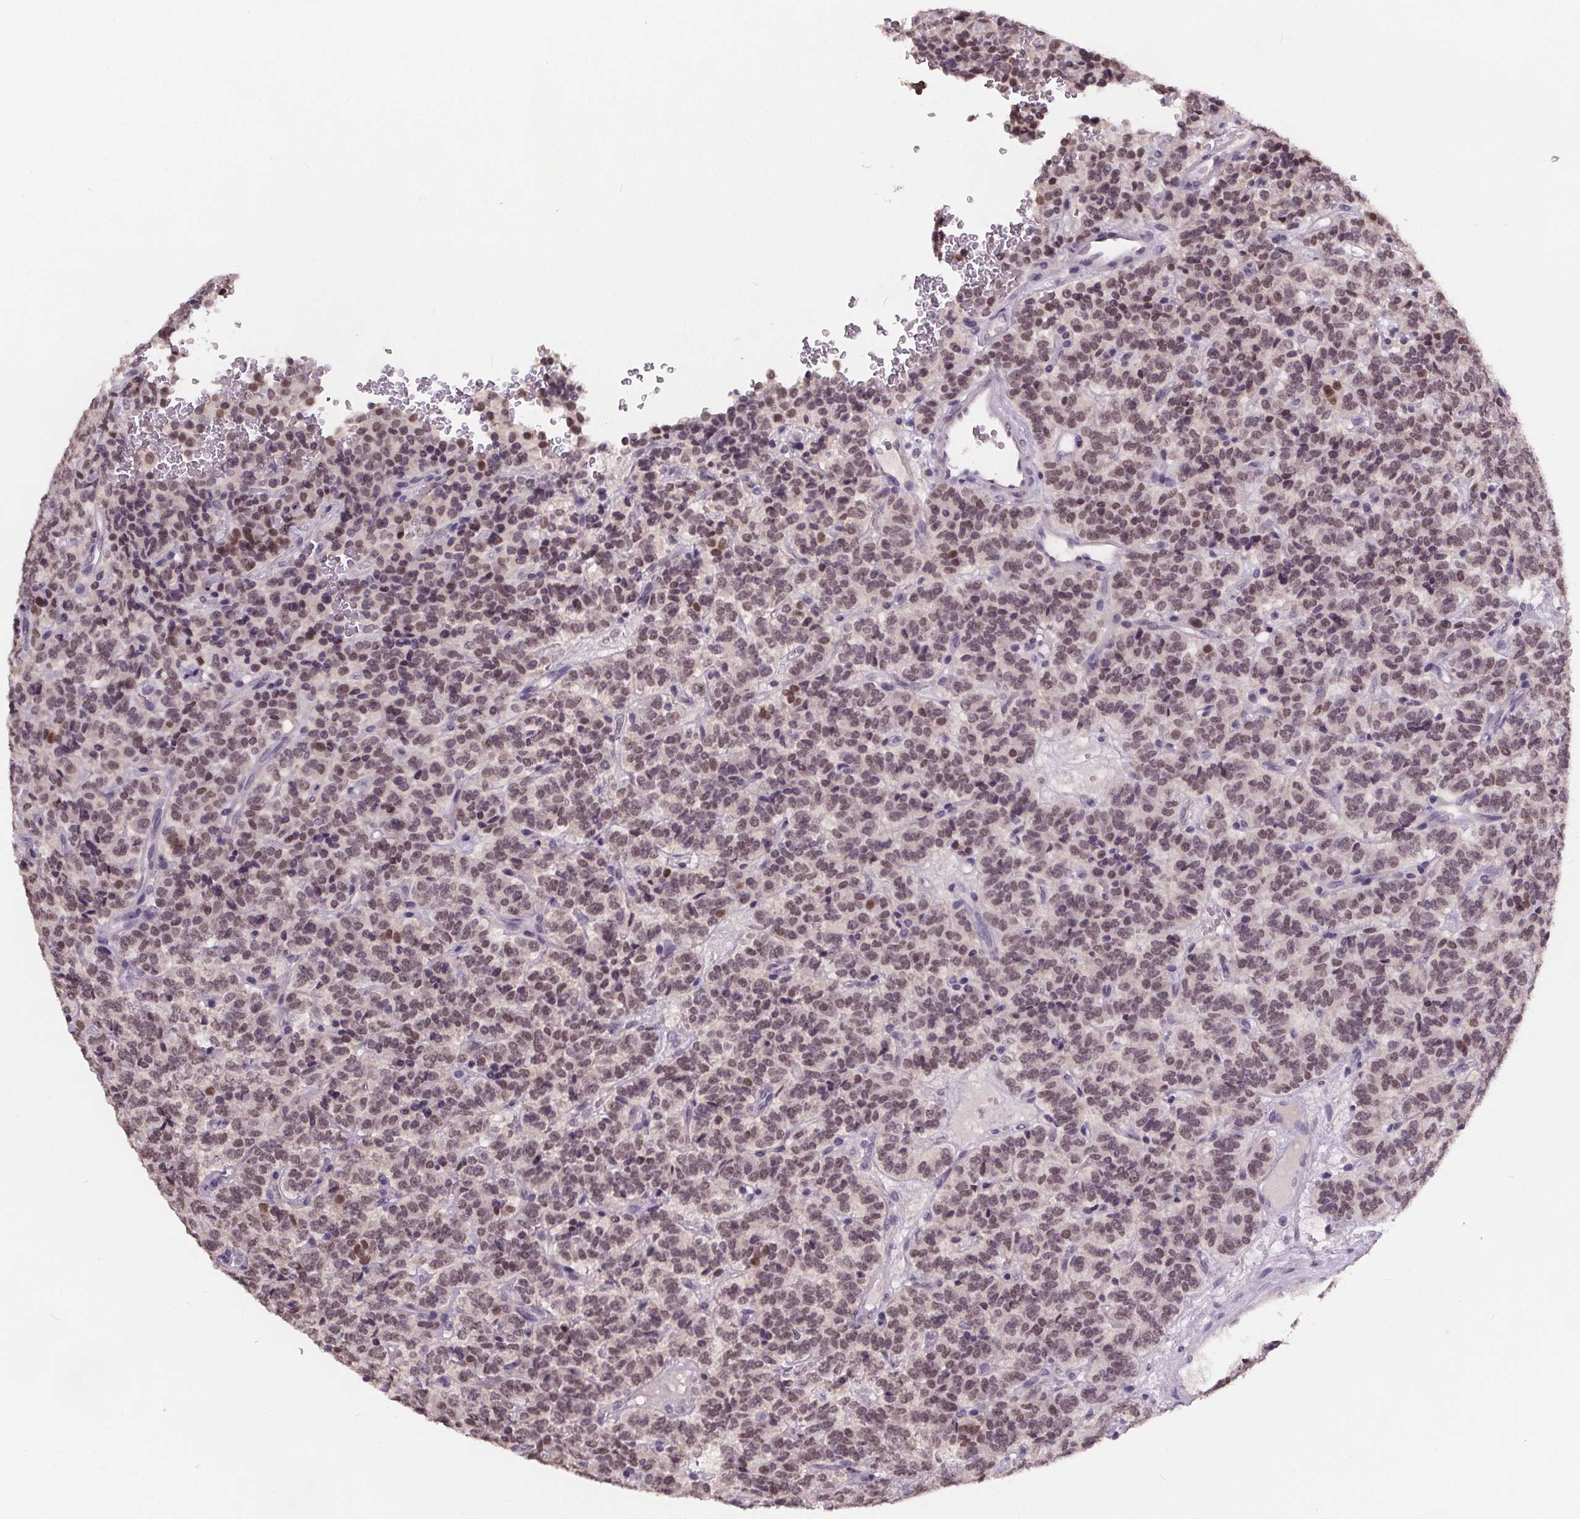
{"staining": {"intensity": "moderate", "quantity": ">75%", "location": "nuclear"}, "tissue": "carcinoid", "cell_type": "Tumor cells", "image_type": "cancer", "snomed": [{"axis": "morphology", "description": "Carcinoid, malignant, NOS"}, {"axis": "topography", "description": "Pancreas"}], "caption": "Human carcinoid (malignant) stained with a protein marker shows moderate staining in tumor cells.", "gene": "NKX6-1", "patient": {"sex": "male", "age": 36}}